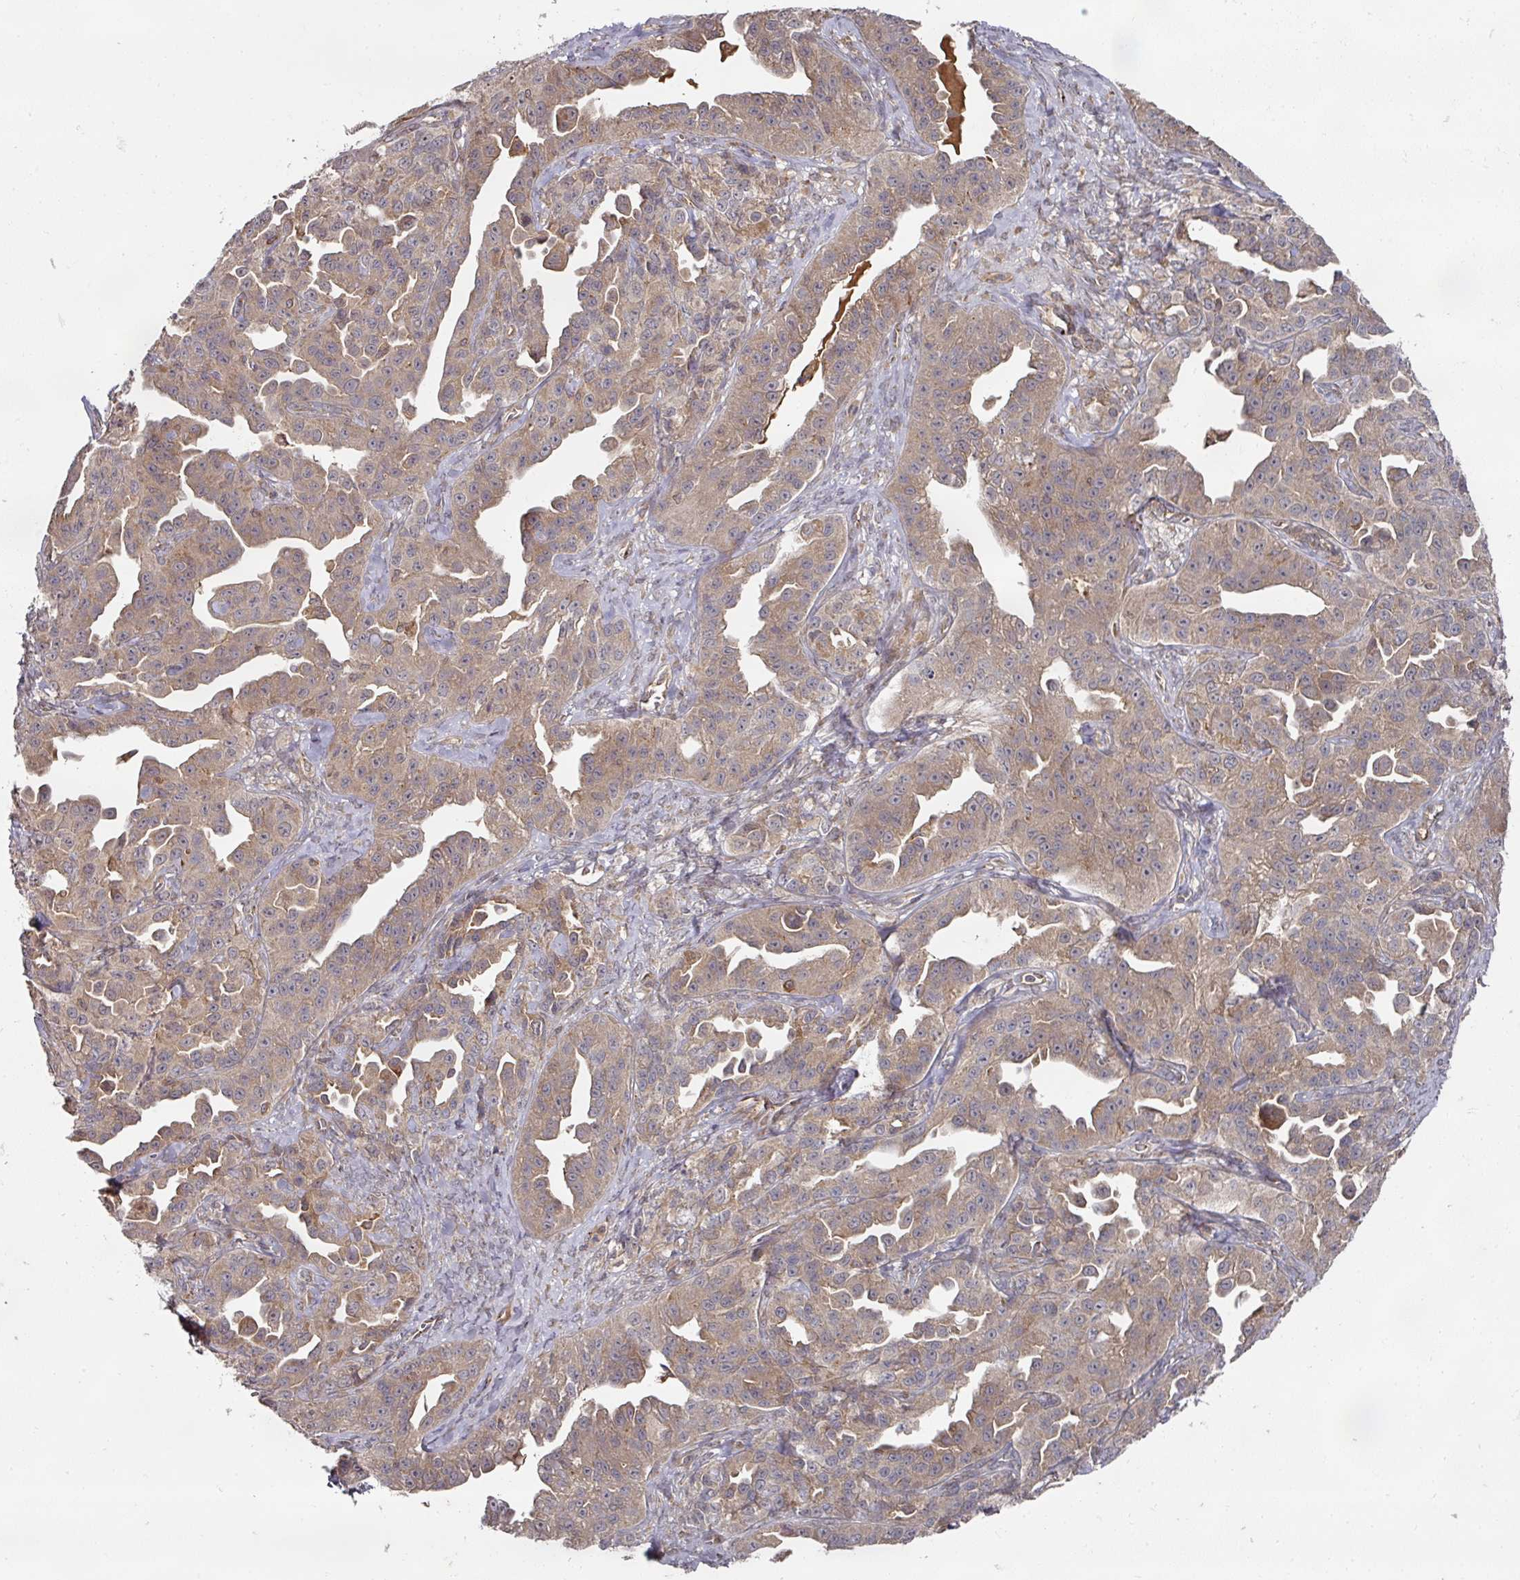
{"staining": {"intensity": "moderate", "quantity": ">75%", "location": "cytoplasmic/membranous"}, "tissue": "ovarian cancer", "cell_type": "Tumor cells", "image_type": "cancer", "snomed": [{"axis": "morphology", "description": "Cystadenocarcinoma, serous, NOS"}, {"axis": "topography", "description": "Ovary"}], "caption": "Immunohistochemical staining of serous cystadenocarcinoma (ovarian) reveals moderate cytoplasmic/membranous protein expression in approximately >75% of tumor cells.", "gene": "CEP95", "patient": {"sex": "female", "age": 75}}